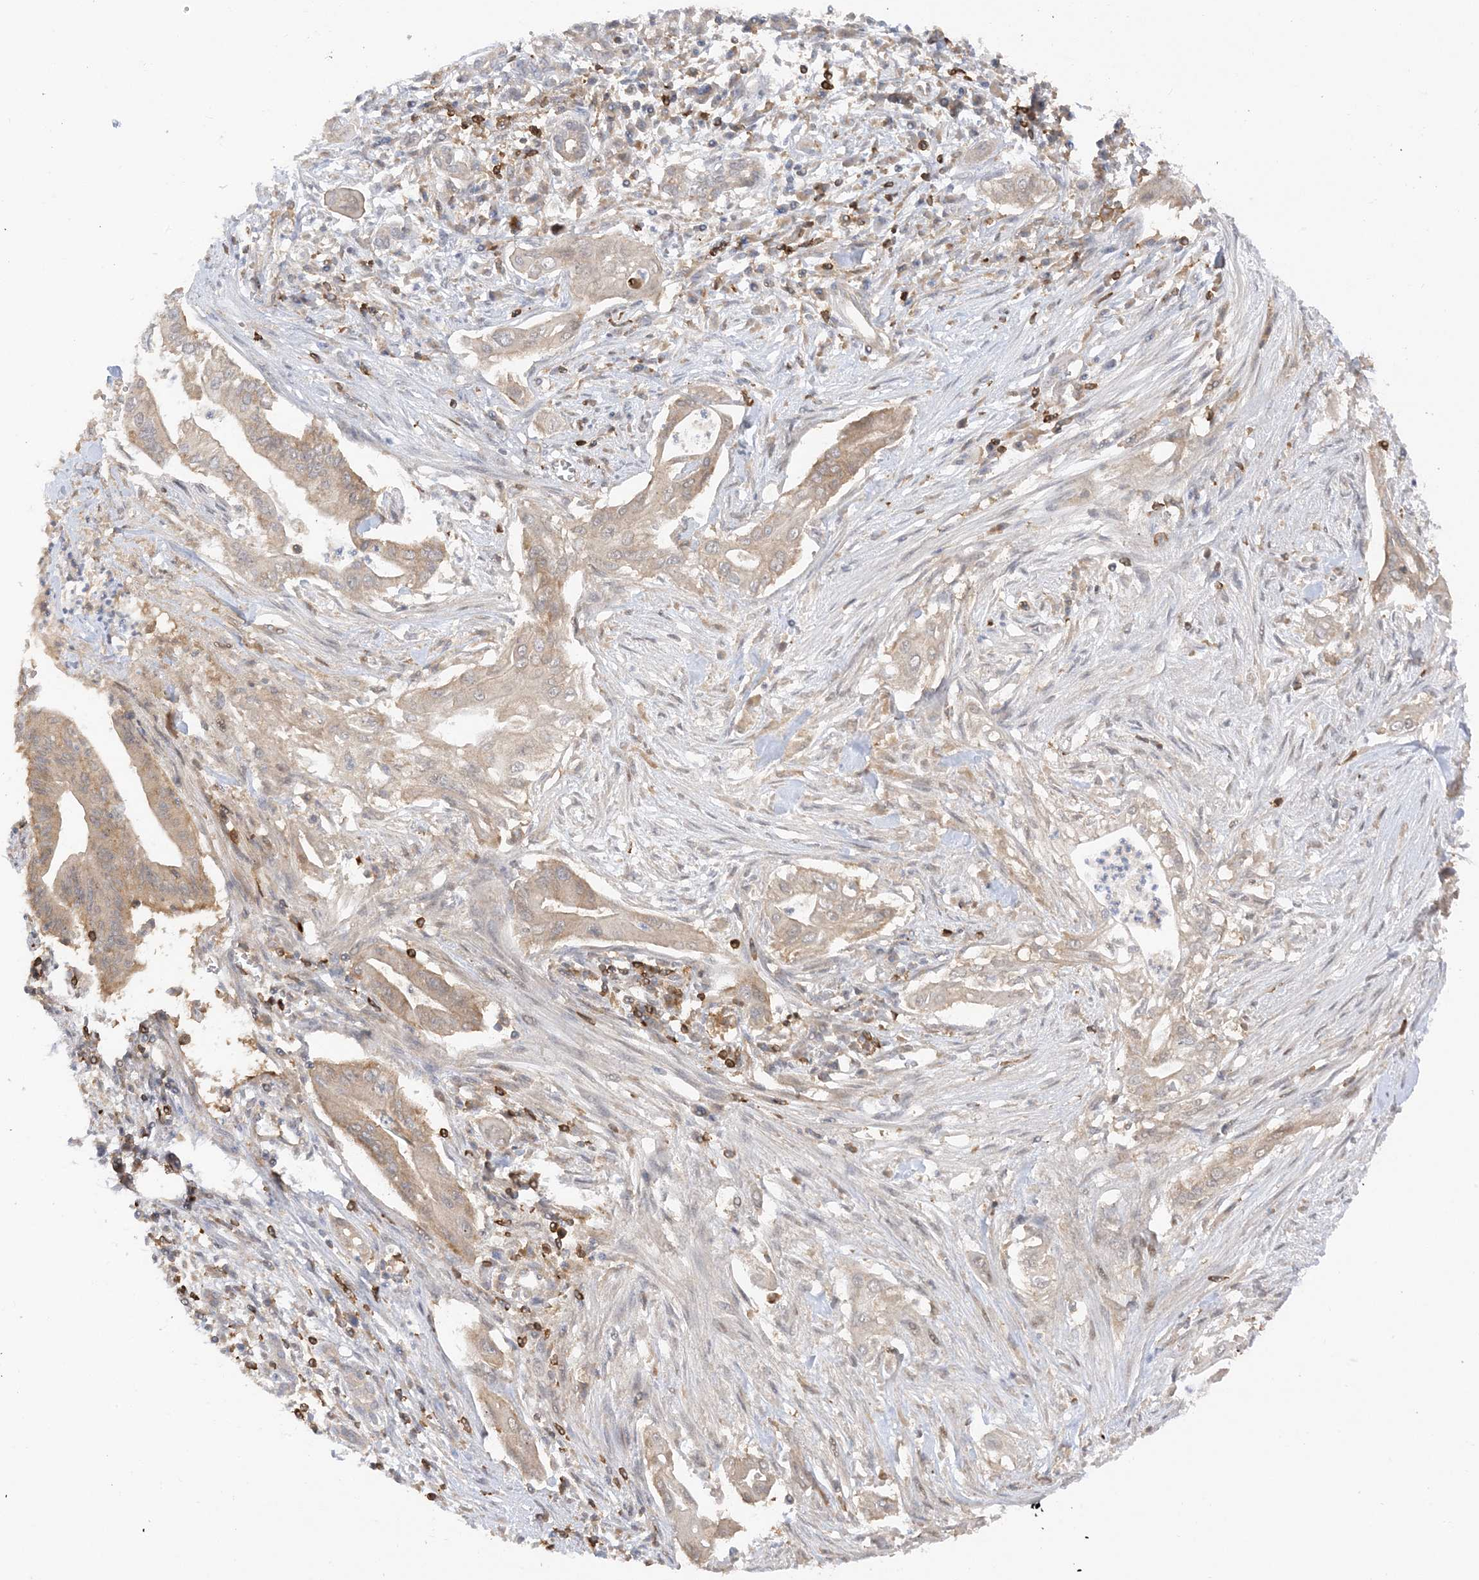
{"staining": {"intensity": "weak", "quantity": "25%-75%", "location": "cytoplasmic/membranous"}, "tissue": "pancreatic cancer", "cell_type": "Tumor cells", "image_type": "cancer", "snomed": [{"axis": "morphology", "description": "Adenocarcinoma, NOS"}, {"axis": "topography", "description": "Pancreas"}], "caption": "Human pancreatic cancer (adenocarcinoma) stained with a brown dye demonstrates weak cytoplasmic/membranous positive expression in about 25%-75% of tumor cells.", "gene": "PHACTR2", "patient": {"sex": "male", "age": 58}}